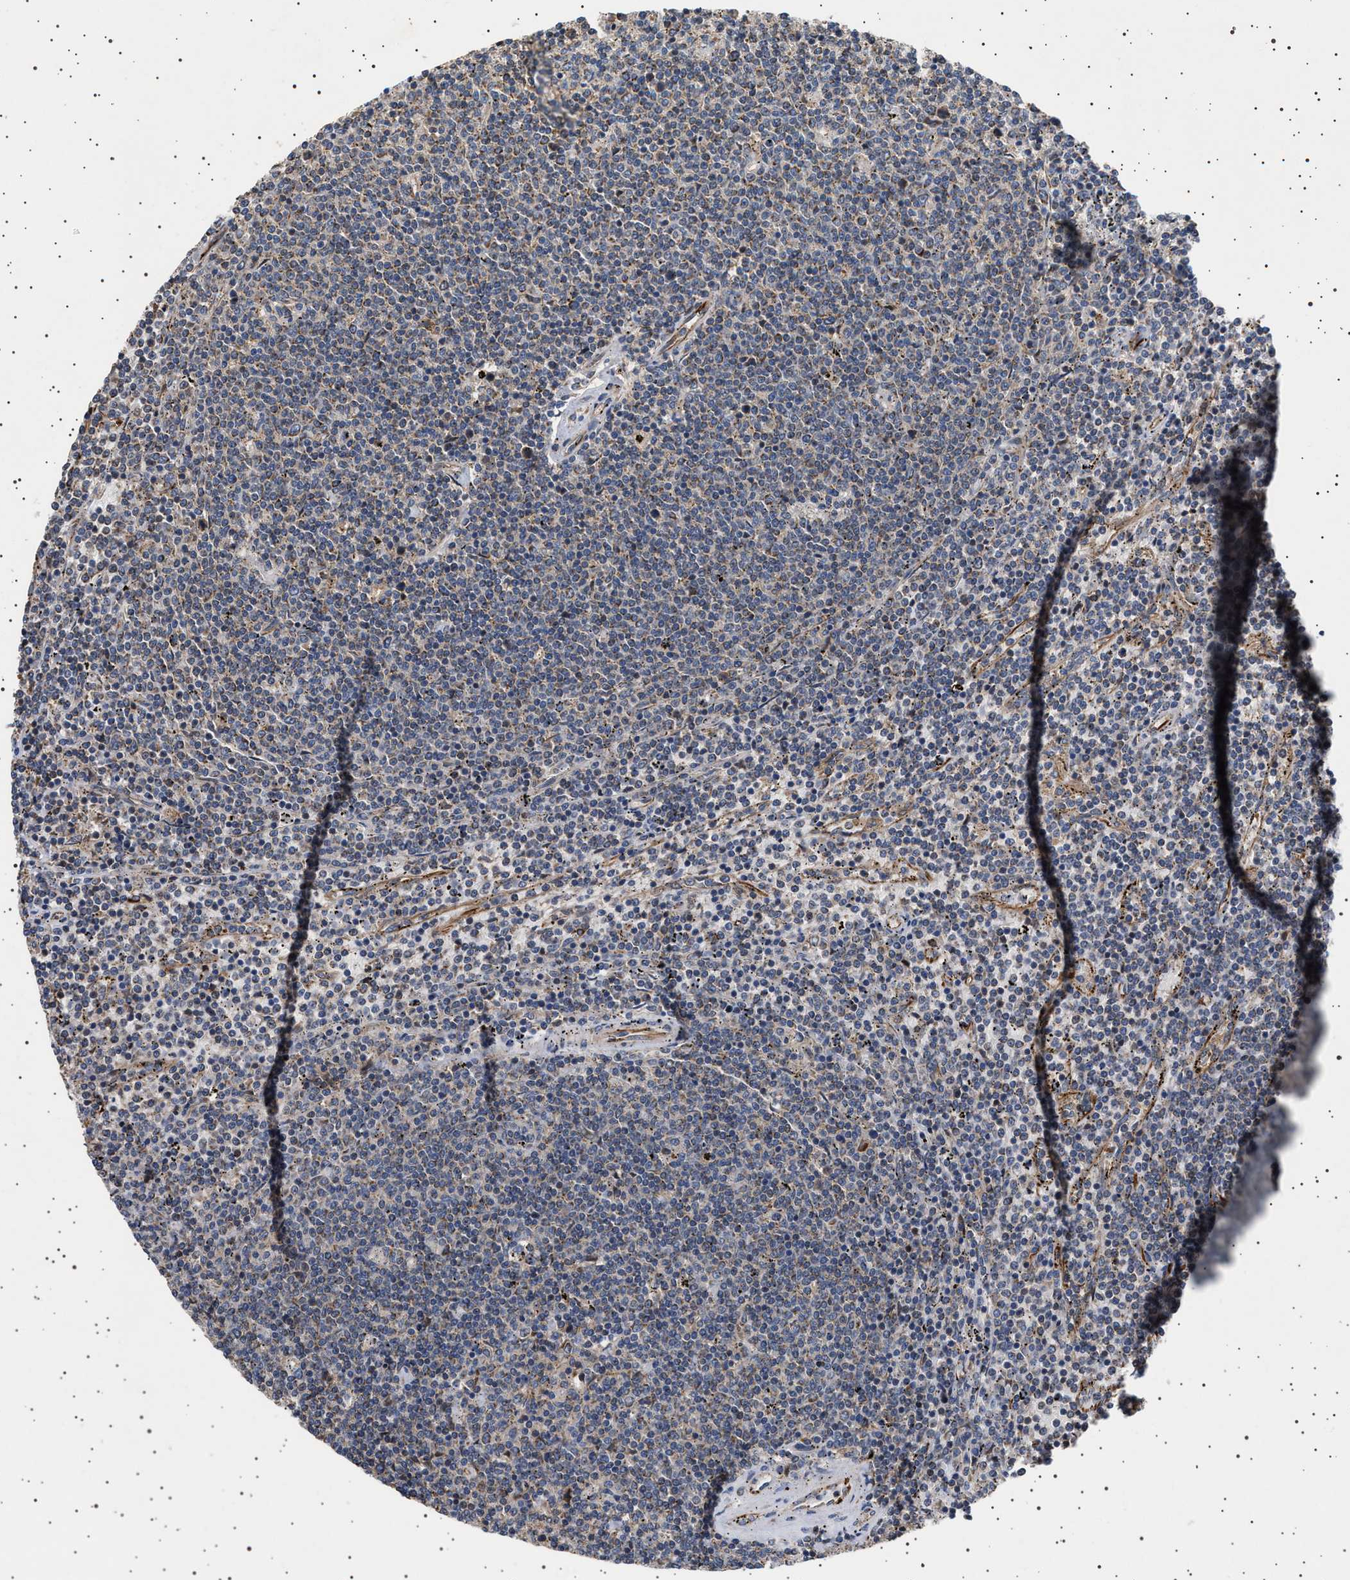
{"staining": {"intensity": "moderate", "quantity": "<25%", "location": "cytoplasmic/membranous"}, "tissue": "lymphoma", "cell_type": "Tumor cells", "image_type": "cancer", "snomed": [{"axis": "morphology", "description": "Malignant lymphoma, non-Hodgkin's type, Low grade"}, {"axis": "topography", "description": "Spleen"}], "caption": "Protein staining of lymphoma tissue reveals moderate cytoplasmic/membranous staining in about <25% of tumor cells.", "gene": "TRUB2", "patient": {"sex": "female", "age": 50}}